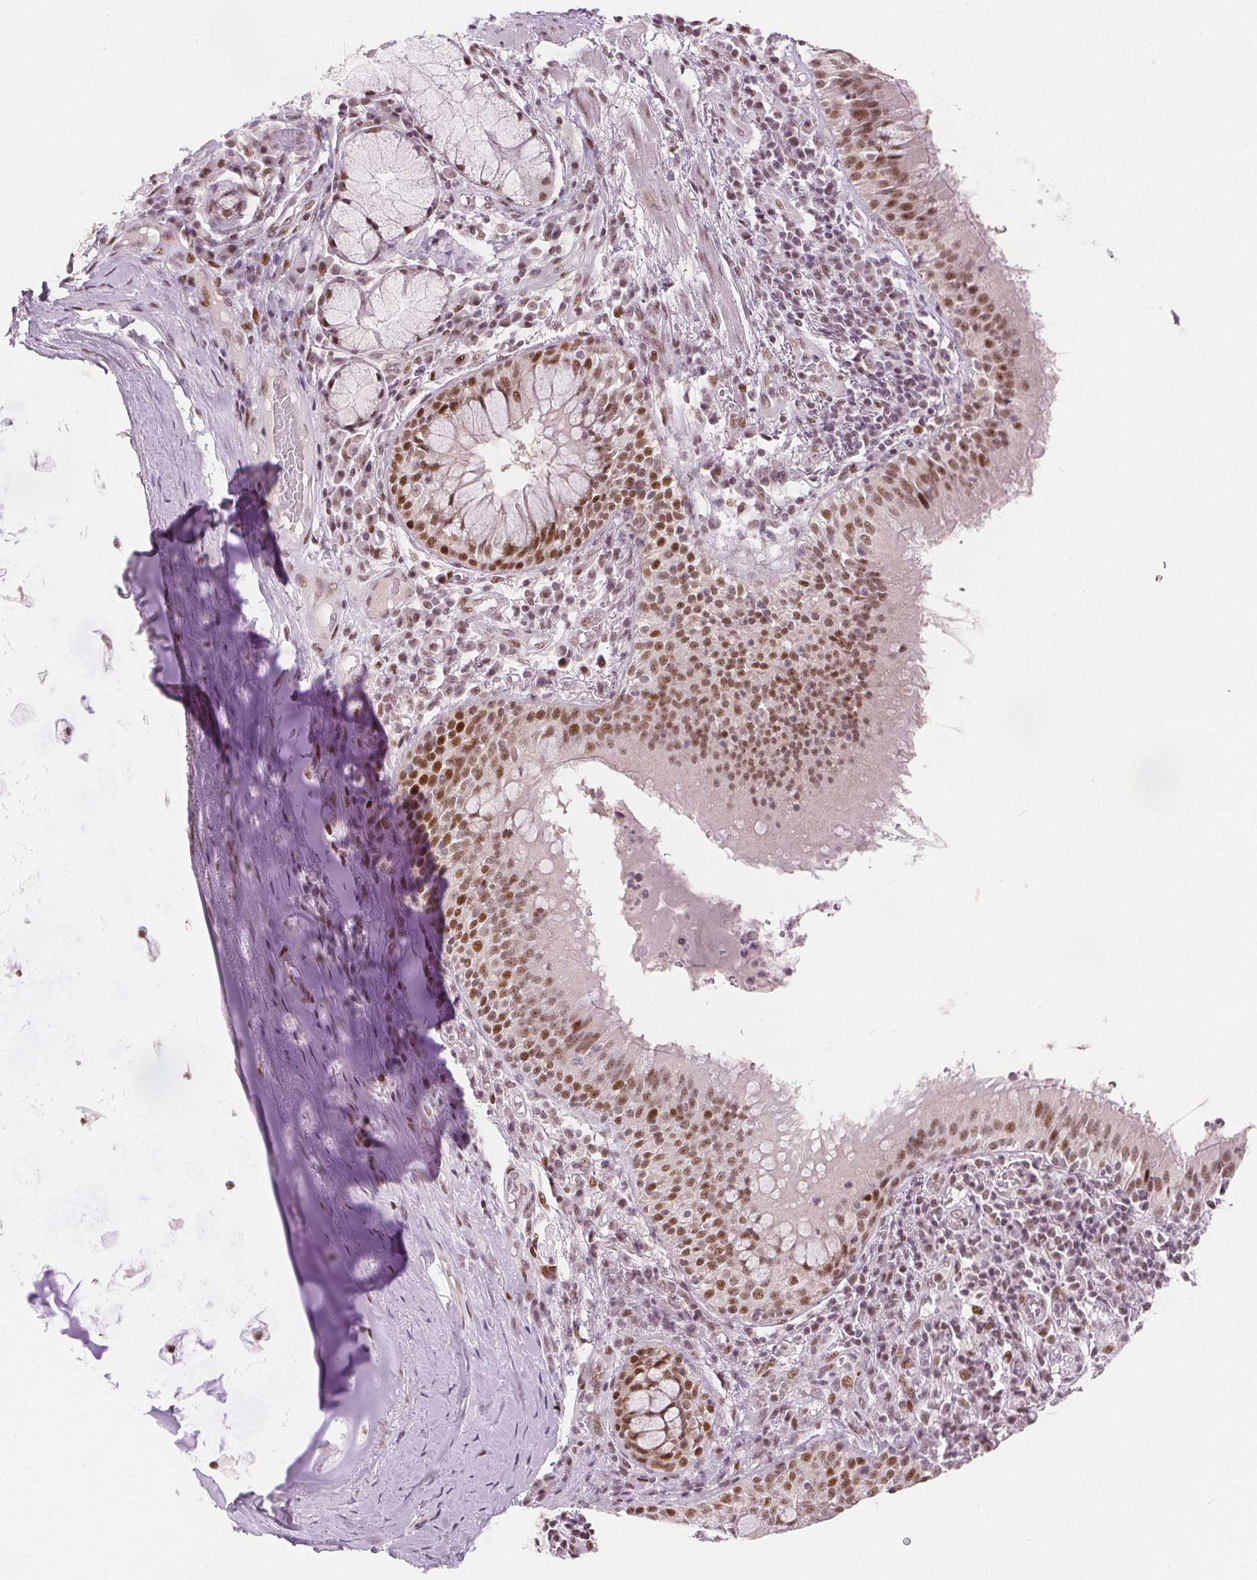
{"staining": {"intensity": "strong", "quantity": ">75%", "location": "nuclear"}, "tissue": "bronchus", "cell_type": "Respiratory epithelial cells", "image_type": "normal", "snomed": [{"axis": "morphology", "description": "Normal tissue, NOS"}, {"axis": "topography", "description": "Cartilage tissue"}, {"axis": "topography", "description": "Bronchus"}], "caption": "The histopathology image reveals staining of benign bronchus, revealing strong nuclear protein staining (brown color) within respiratory epithelial cells. (IHC, brightfield microscopy, high magnification).", "gene": "ZNF703", "patient": {"sex": "male", "age": 56}}